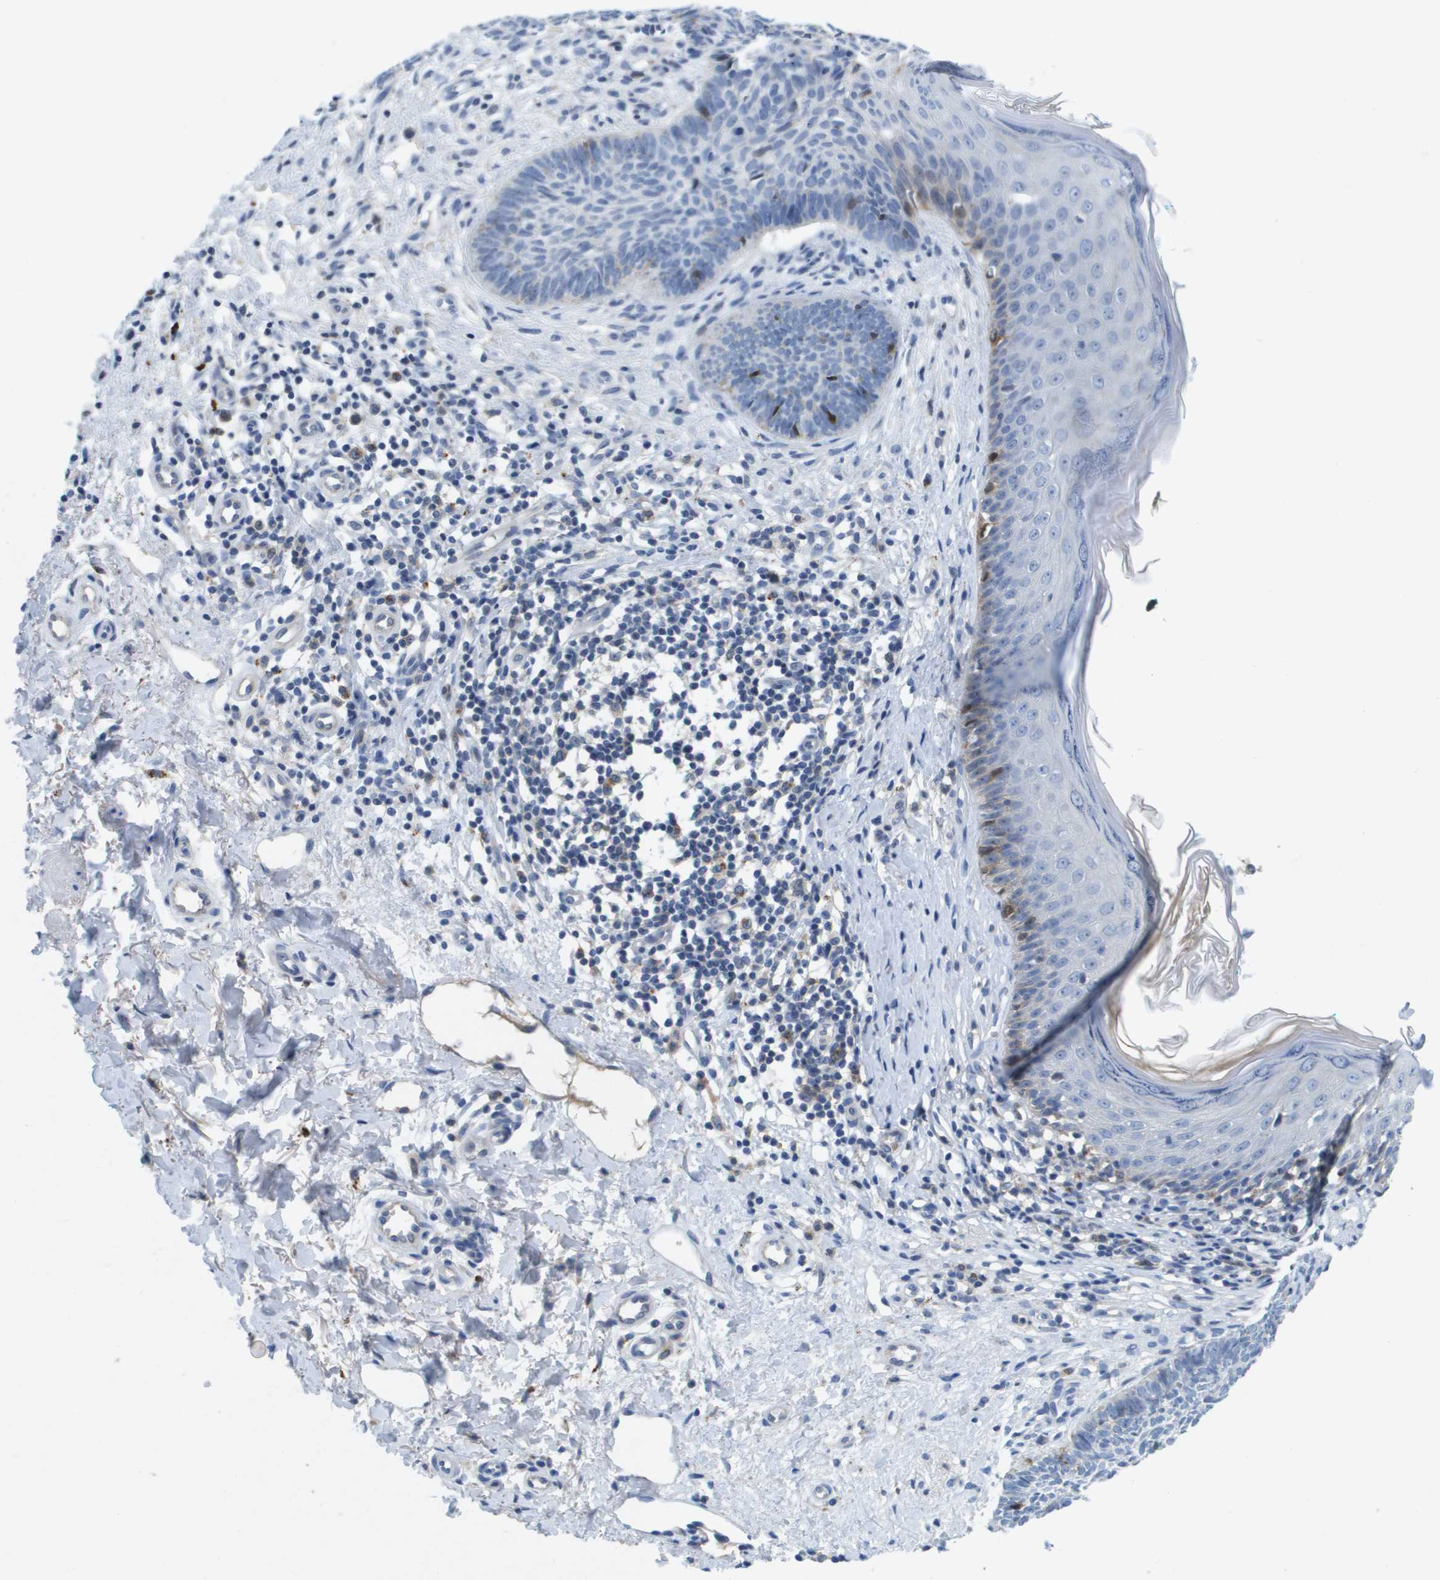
{"staining": {"intensity": "negative", "quantity": "none", "location": "none"}, "tissue": "skin cancer", "cell_type": "Tumor cells", "image_type": "cancer", "snomed": [{"axis": "morphology", "description": "Basal cell carcinoma"}, {"axis": "topography", "description": "Skin"}], "caption": "DAB immunohistochemical staining of human skin basal cell carcinoma displays no significant positivity in tumor cells.", "gene": "LIPG", "patient": {"sex": "male", "age": 60}}